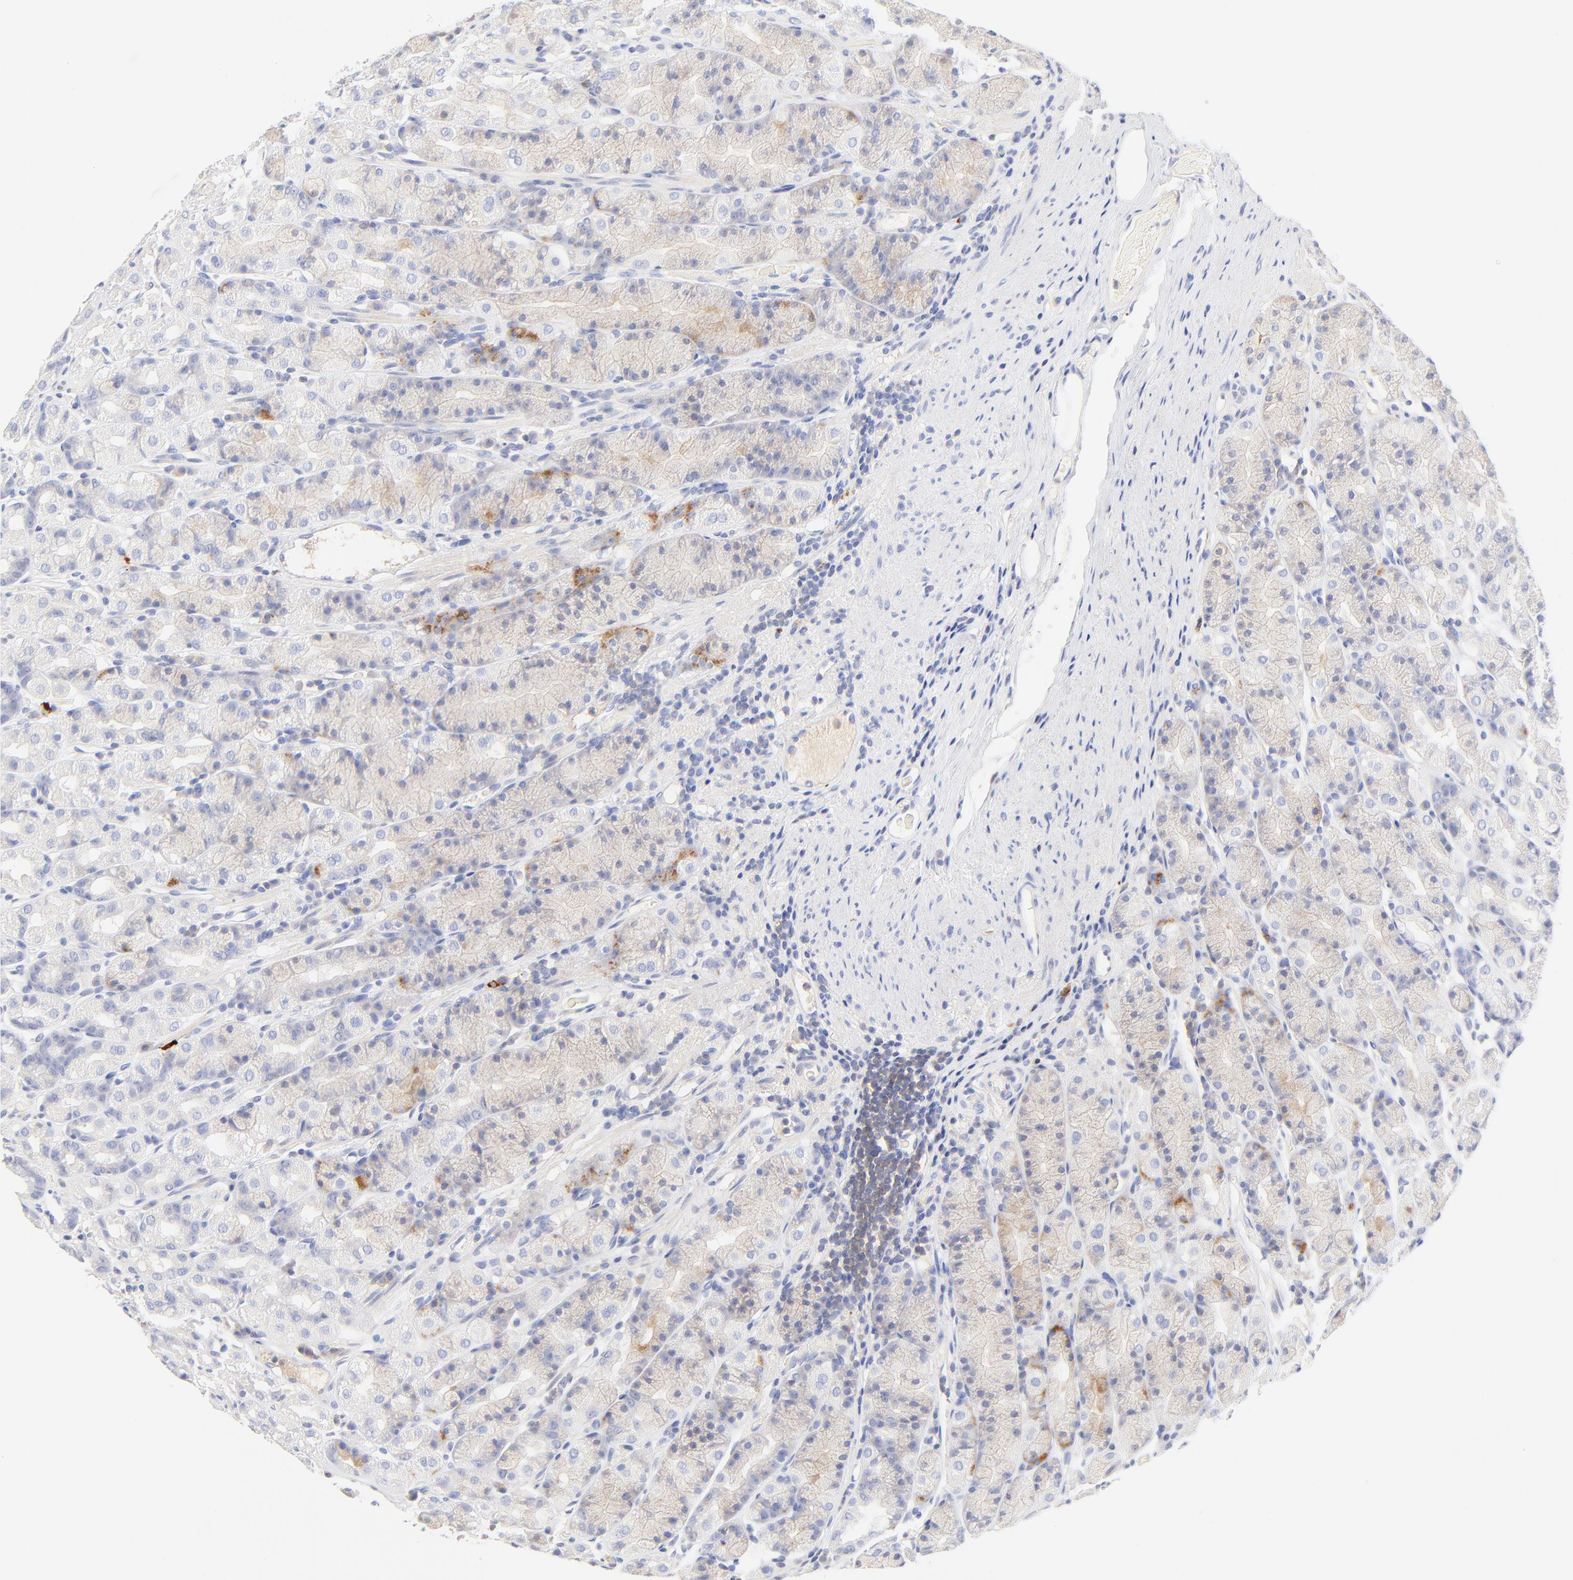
{"staining": {"intensity": "weak", "quantity": "25%-75%", "location": "cytoplasmic/membranous"}, "tissue": "stomach", "cell_type": "Glandular cells", "image_type": "normal", "snomed": [{"axis": "morphology", "description": "Normal tissue, NOS"}, {"axis": "topography", "description": "Stomach, upper"}], "caption": "DAB immunohistochemical staining of normal human stomach demonstrates weak cytoplasmic/membranous protein positivity in about 25%-75% of glandular cells.", "gene": "MDGA2", "patient": {"sex": "male", "age": 68}}